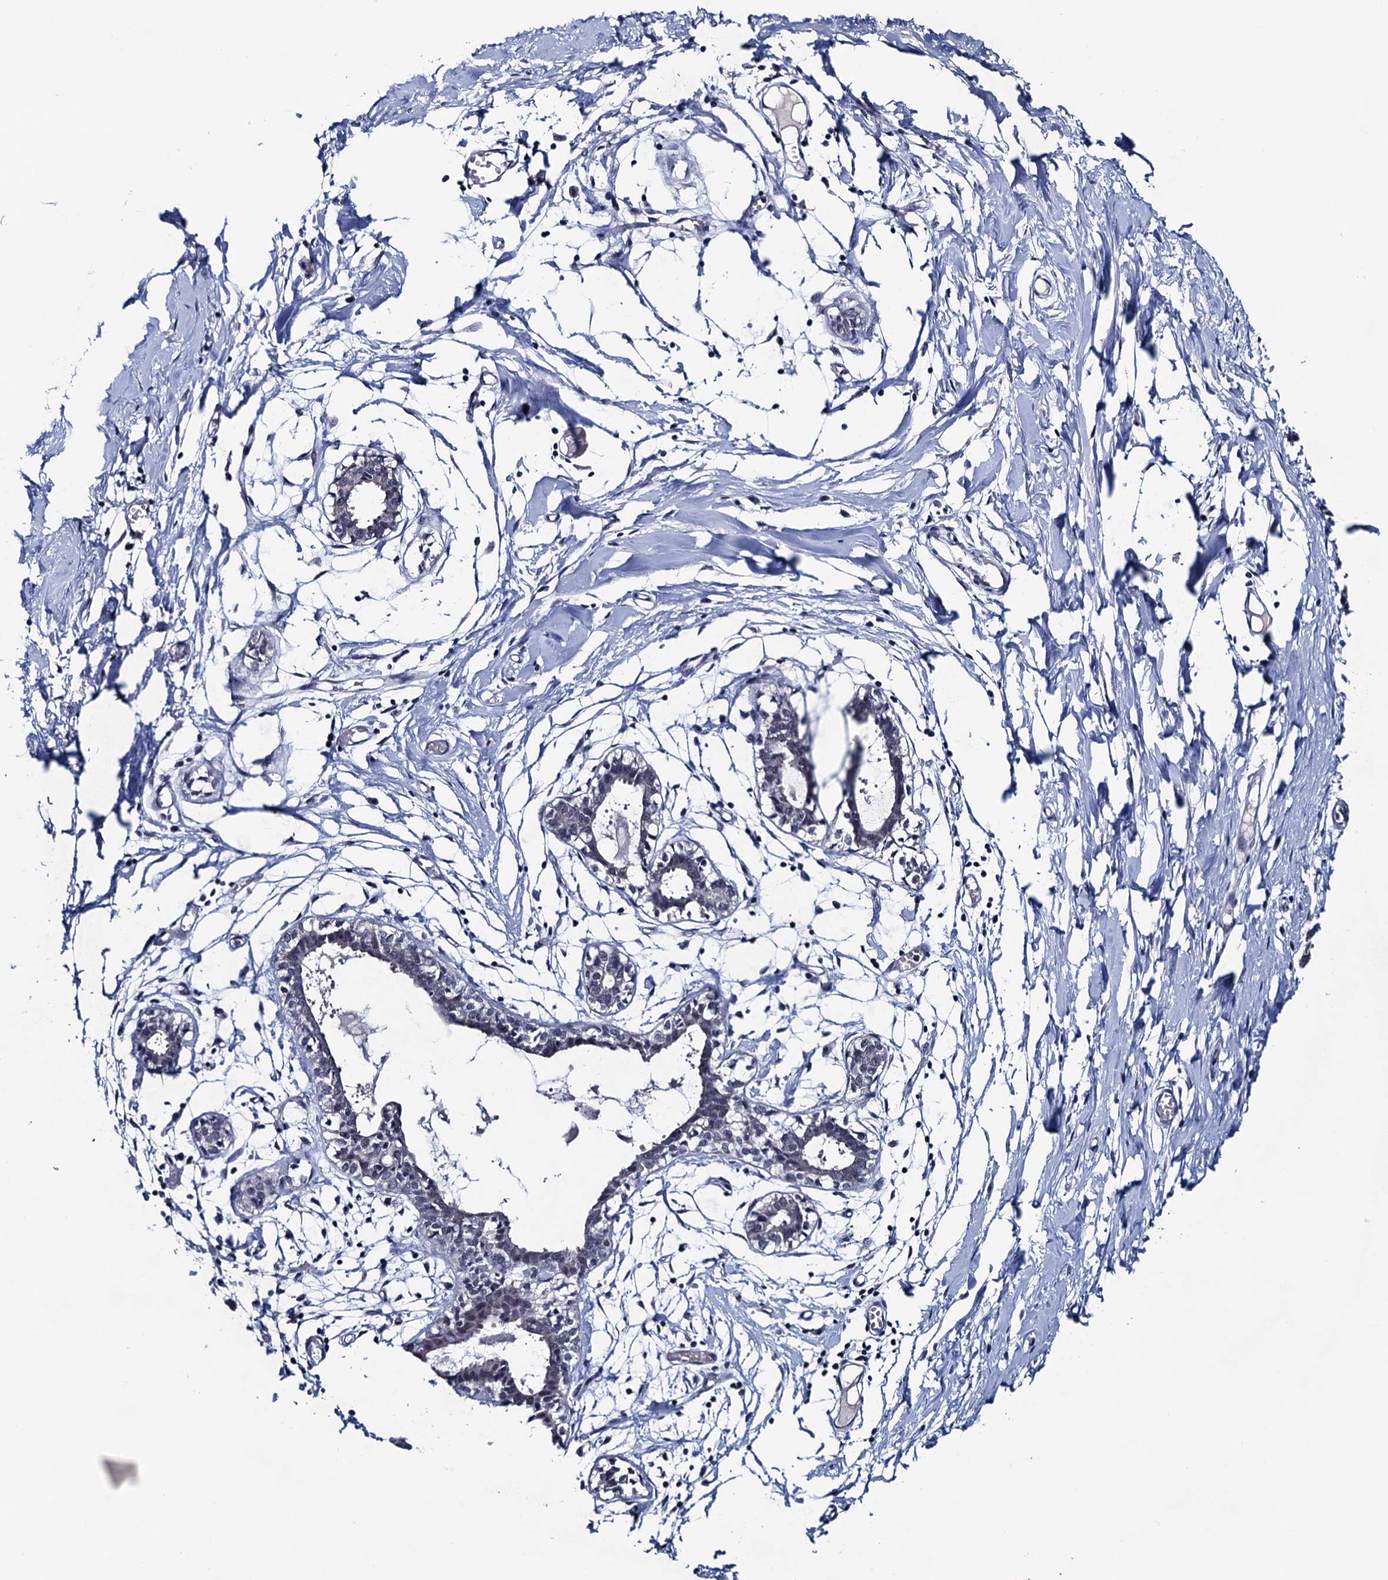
{"staining": {"intensity": "negative", "quantity": "none", "location": "none"}, "tissue": "breast", "cell_type": "Adipocytes", "image_type": "normal", "snomed": [{"axis": "morphology", "description": "Normal tissue, NOS"}, {"axis": "topography", "description": "Breast"}], "caption": "DAB immunohistochemical staining of unremarkable breast displays no significant staining in adipocytes.", "gene": "FNBP4", "patient": {"sex": "female", "age": 27}}